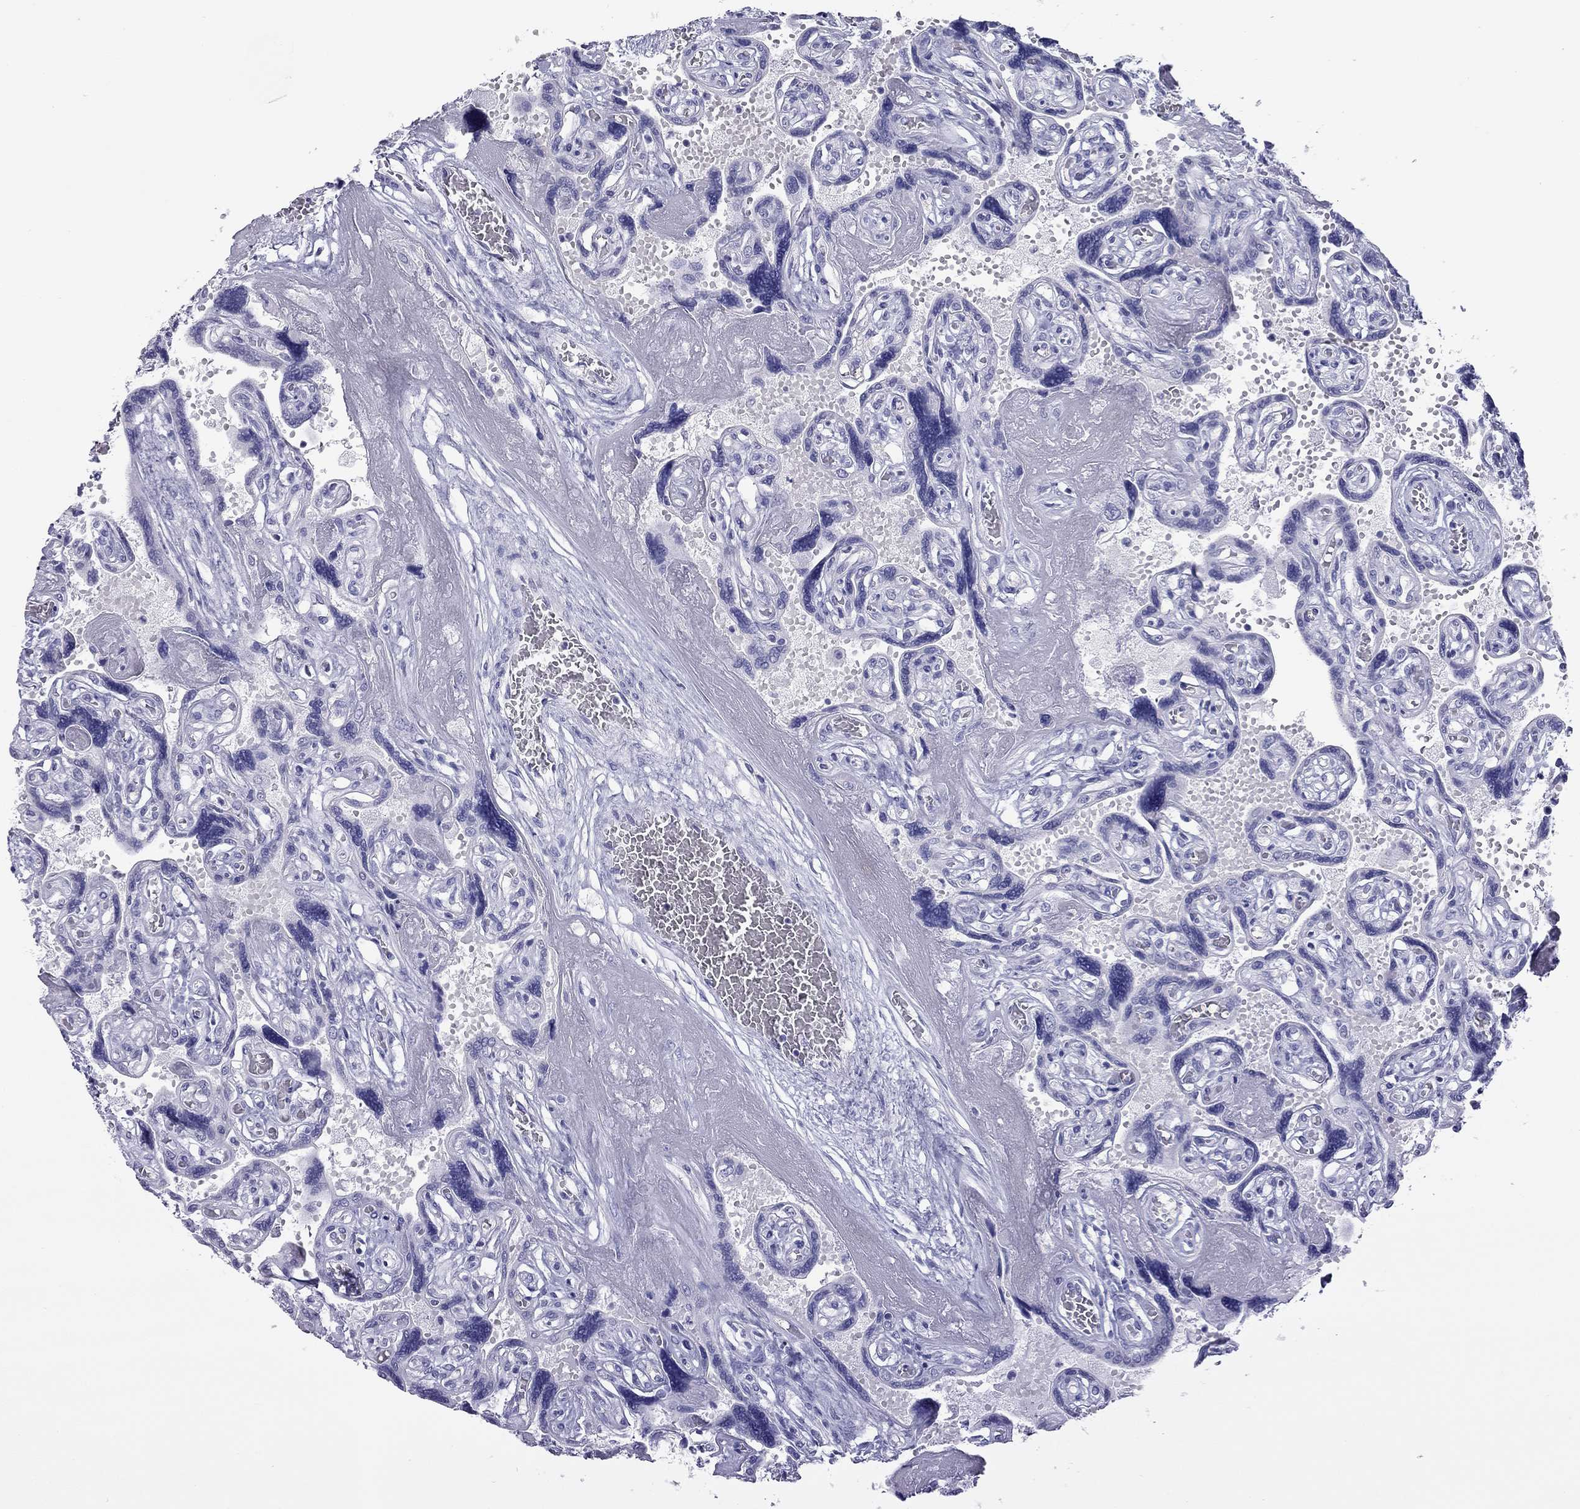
{"staining": {"intensity": "negative", "quantity": "none", "location": "none"}, "tissue": "placenta", "cell_type": "Decidual cells", "image_type": "normal", "snomed": [{"axis": "morphology", "description": "Normal tissue, NOS"}, {"axis": "topography", "description": "Placenta"}], "caption": "Decidual cells show no significant protein staining in benign placenta.", "gene": "KLRG1", "patient": {"sex": "female", "age": 32}}